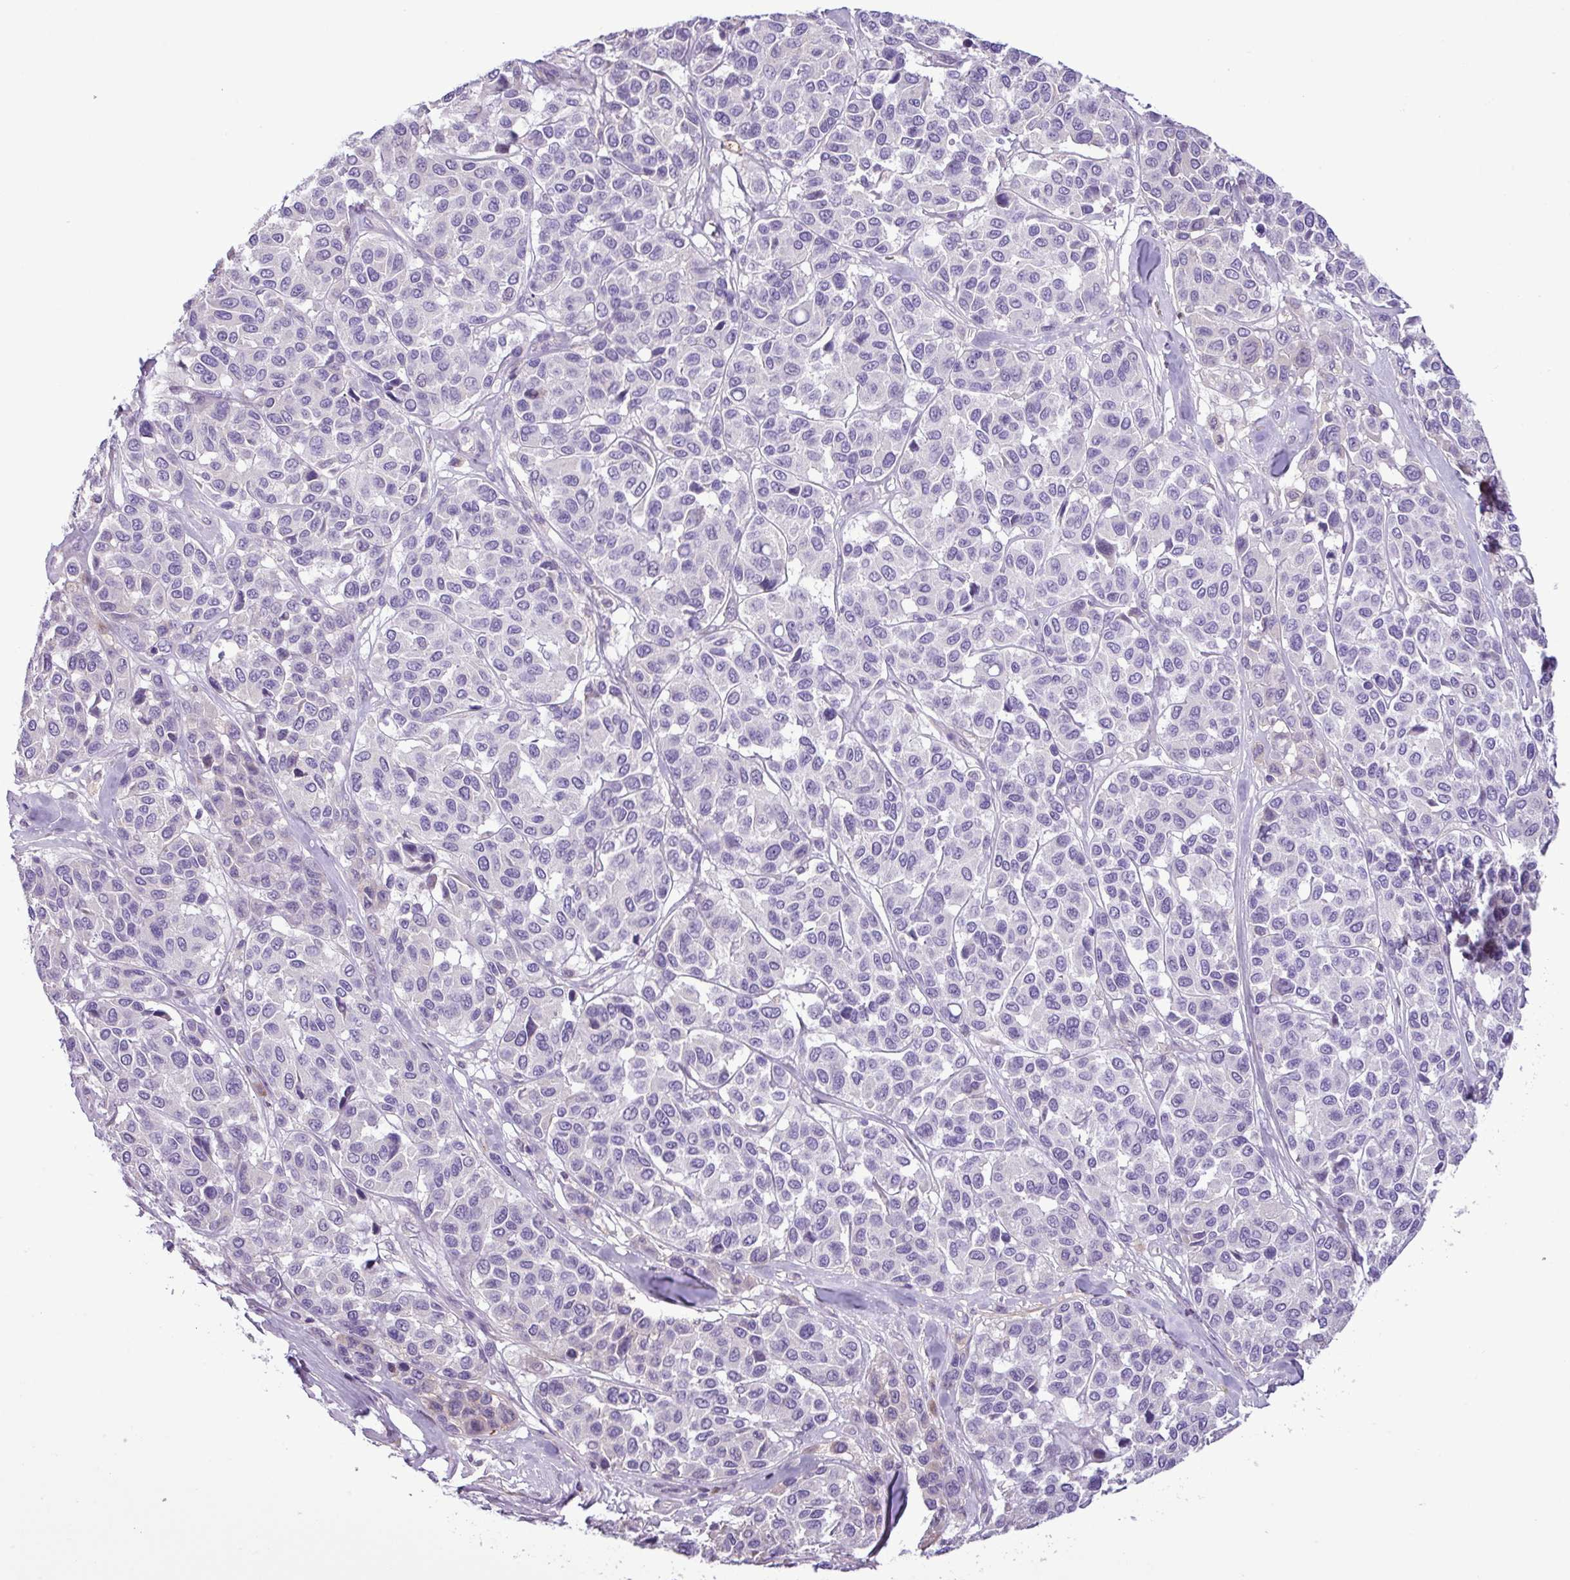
{"staining": {"intensity": "negative", "quantity": "none", "location": "none"}, "tissue": "melanoma", "cell_type": "Tumor cells", "image_type": "cancer", "snomed": [{"axis": "morphology", "description": "Malignant melanoma, NOS"}, {"axis": "topography", "description": "Skin"}], "caption": "Immunohistochemistry (IHC) micrograph of neoplastic tissue: malignant melanoma stained with DAB (3,3'-diaminobenzidine) displays no significant protein staining in tumor cells. (DAB (3,3'-diaminobenzidine) IHC, high magnification).", "gene": "FAM183A", "patient": {"sex": "female", "age": 66}}